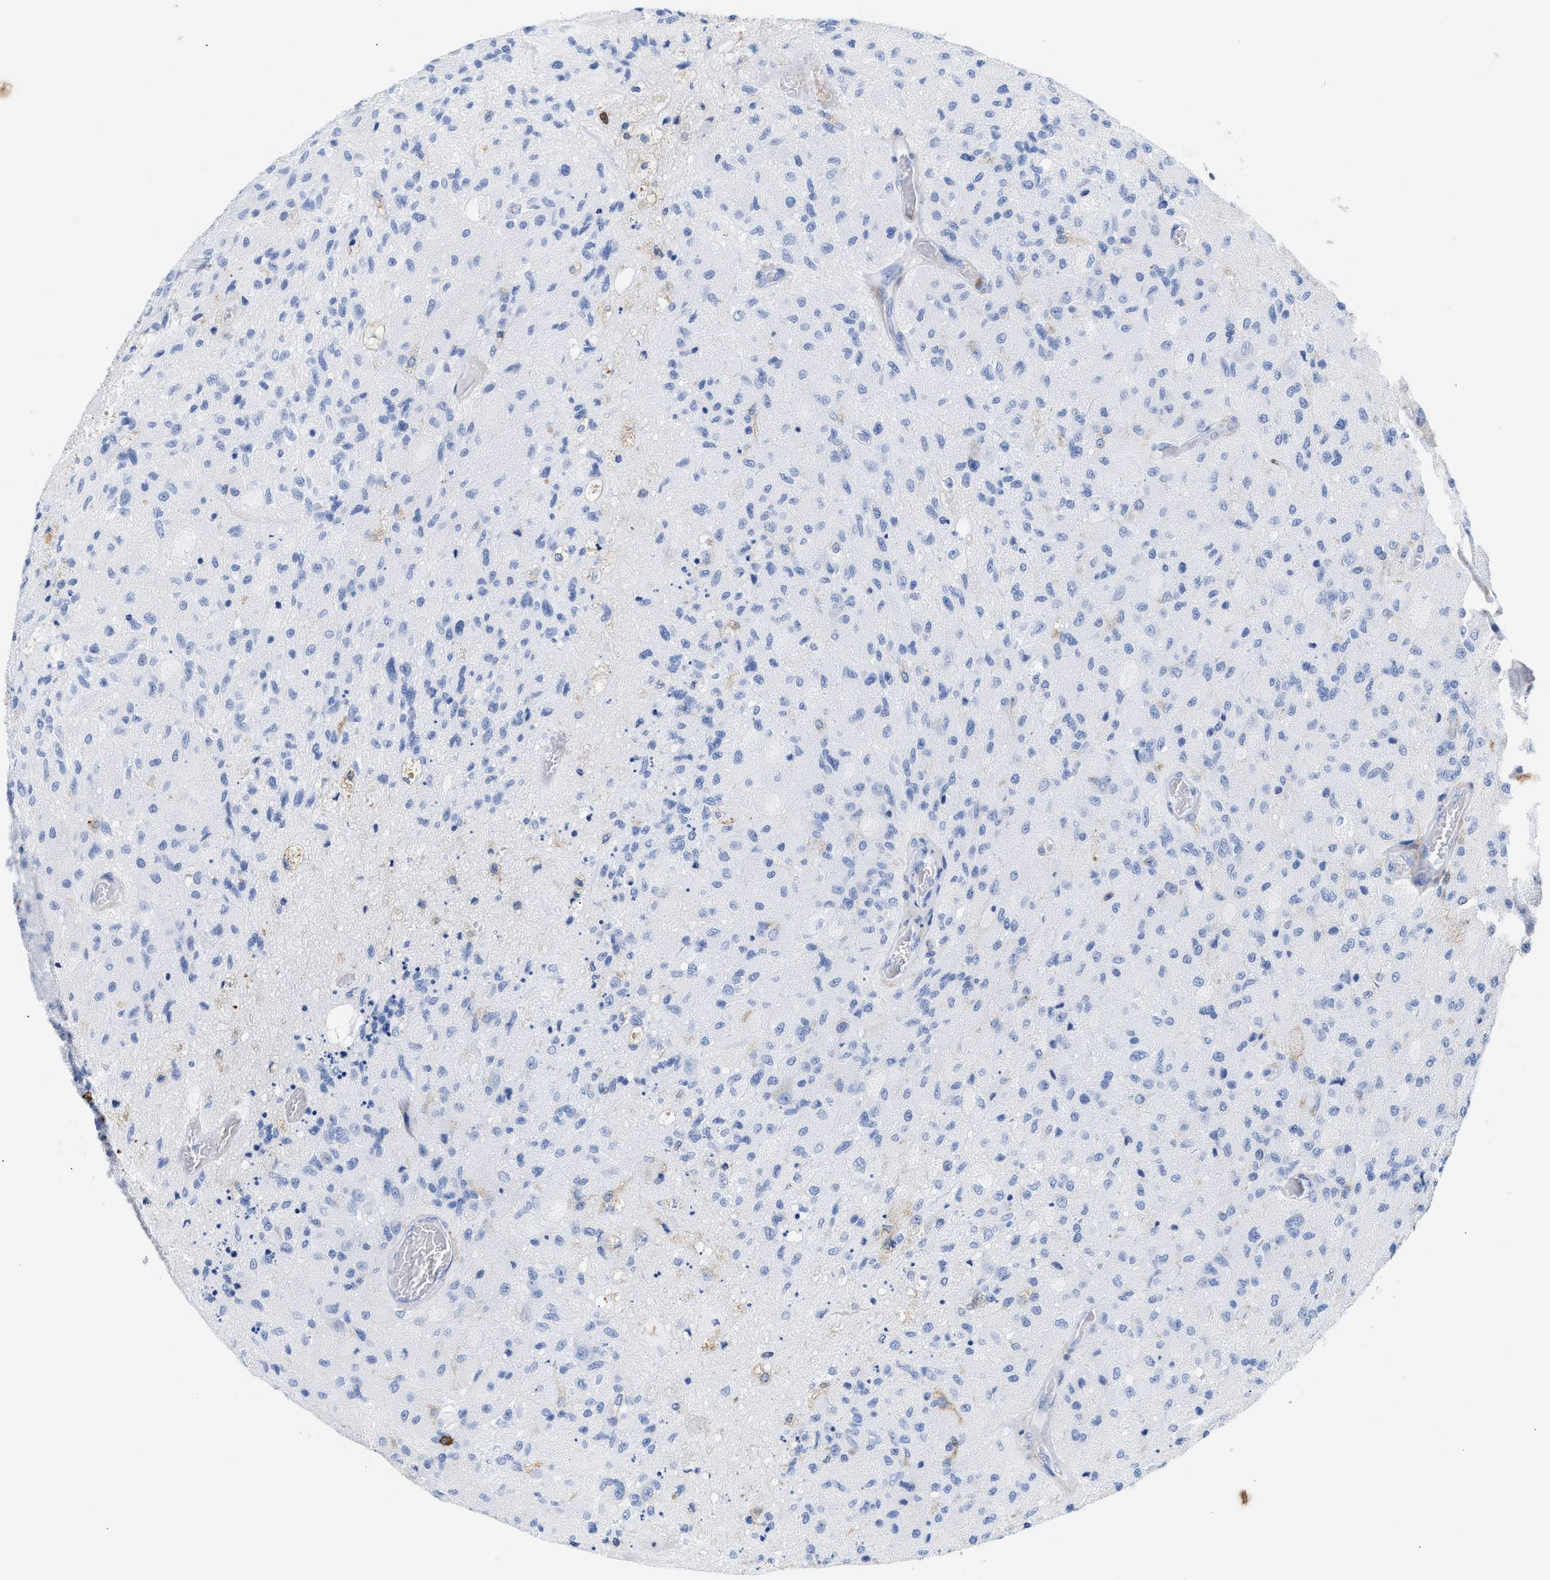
{"staining": {"intensity": "negative", "quantity": "none", "location": "none"}, "tissue": "glioma", "cell_type": "Tumor cells", "image_type": "cancer", "snomed": [{"axis": "morphology", "description": "Normal tissue, NOS"}, {"axis": "morphology", "description": "Glioma, malignant, High grade"}, {"axis": "topography", "description": "Cerebral cortex"}], "caption": "DAB immunohistochemical staining of human malignant glioma (high-grade) exhibits no significant expression in tumor cells.", "gene": "LCP1", "patient": {"sex": "male", "age": 77}}